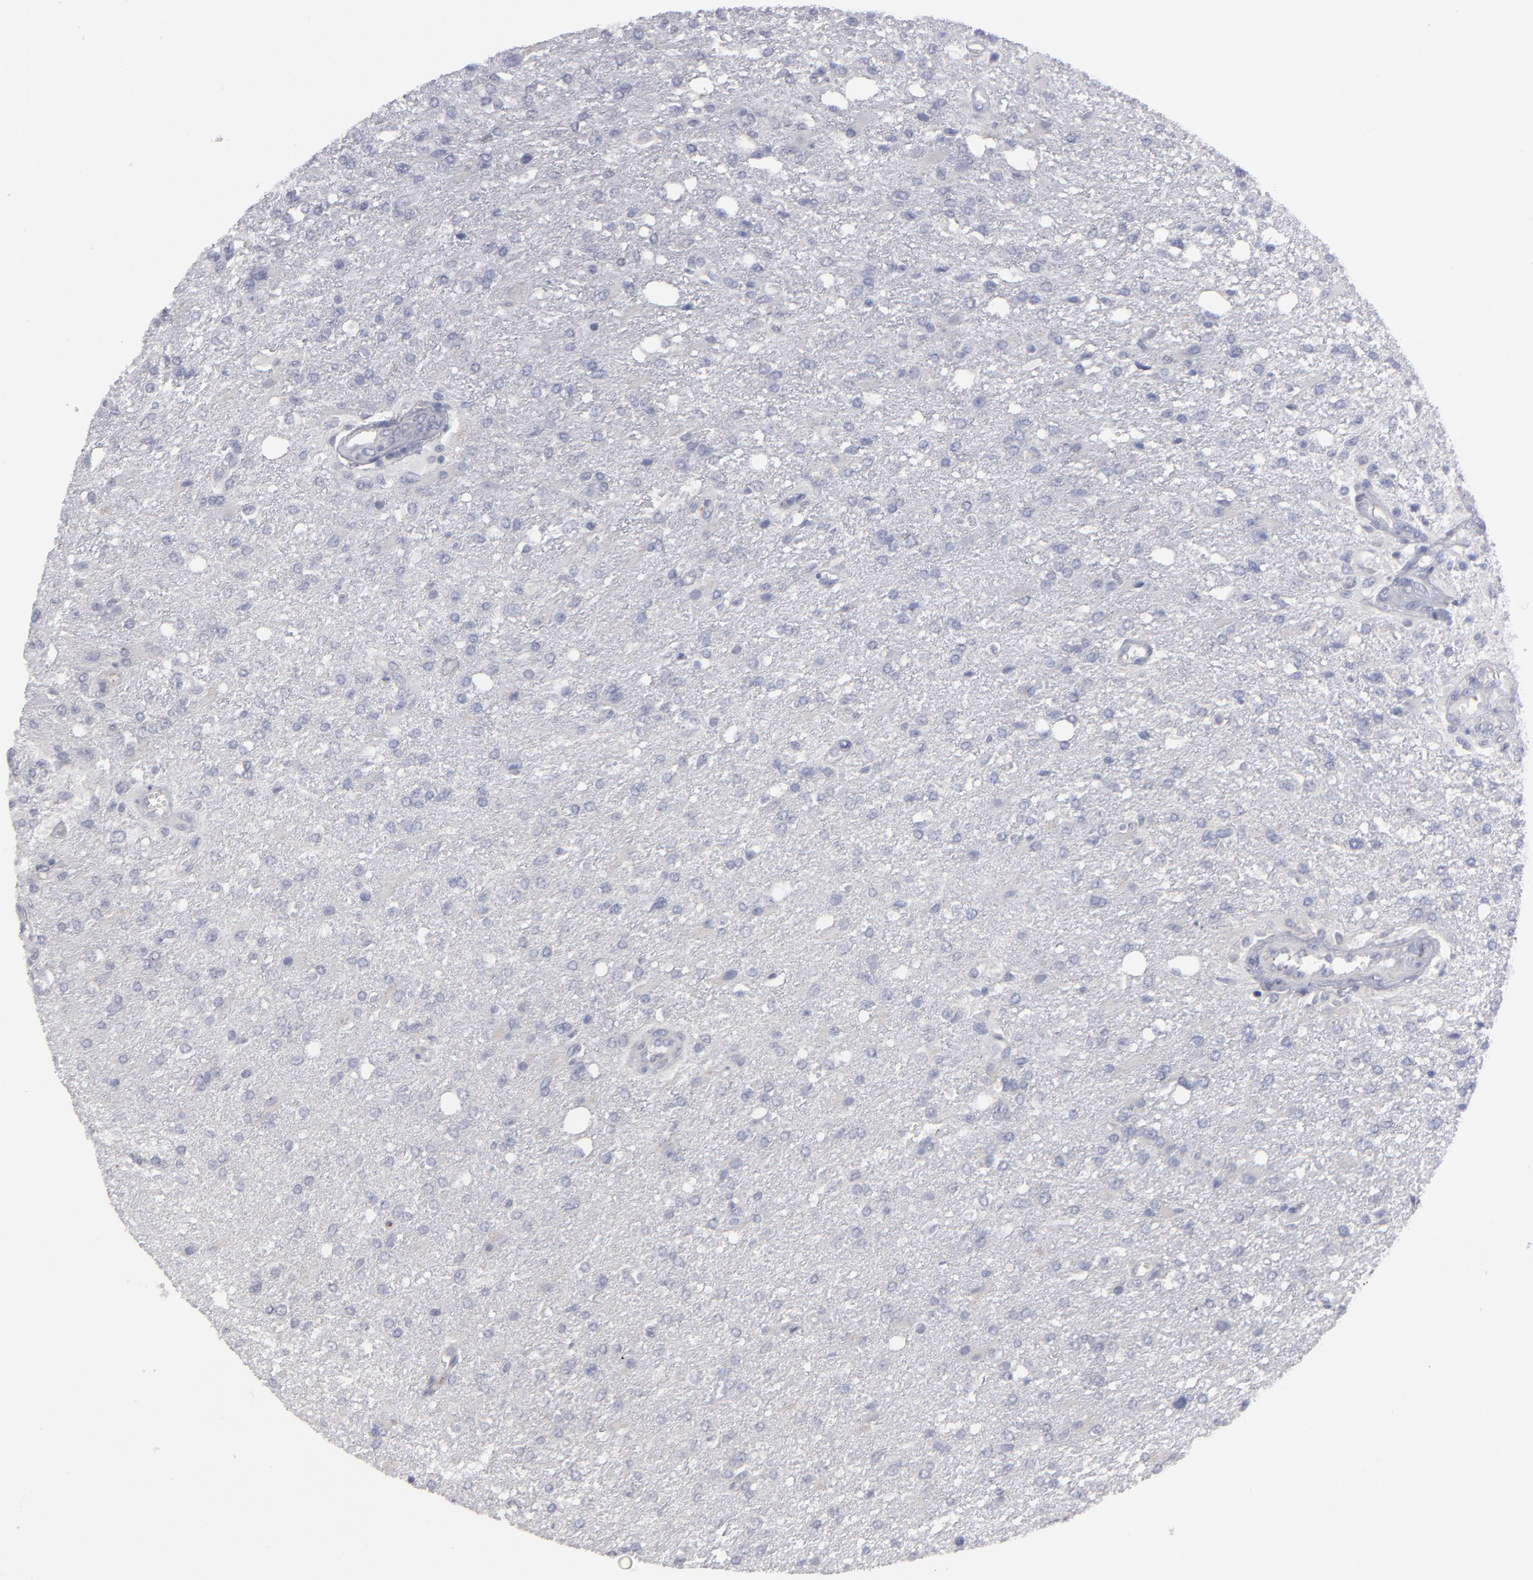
{"staining": {"intensity": "negative", "quantity": "none", "location": "none"}, "tissue": "glioma", "cell_type": "Tumor cells", "image_type": "cancer", "snomed": [{"axis": "morphology", "description": "Glioma, malignant, High grade"}, {"axis": "topography", "description": "Cerebral cortex"}], "caption": "Immunohistochemical staining of human glioma exhibits no significant expression in tumor cells.", "gene": "CCDC80", "patient": {"sex": "male", "age": 76}}